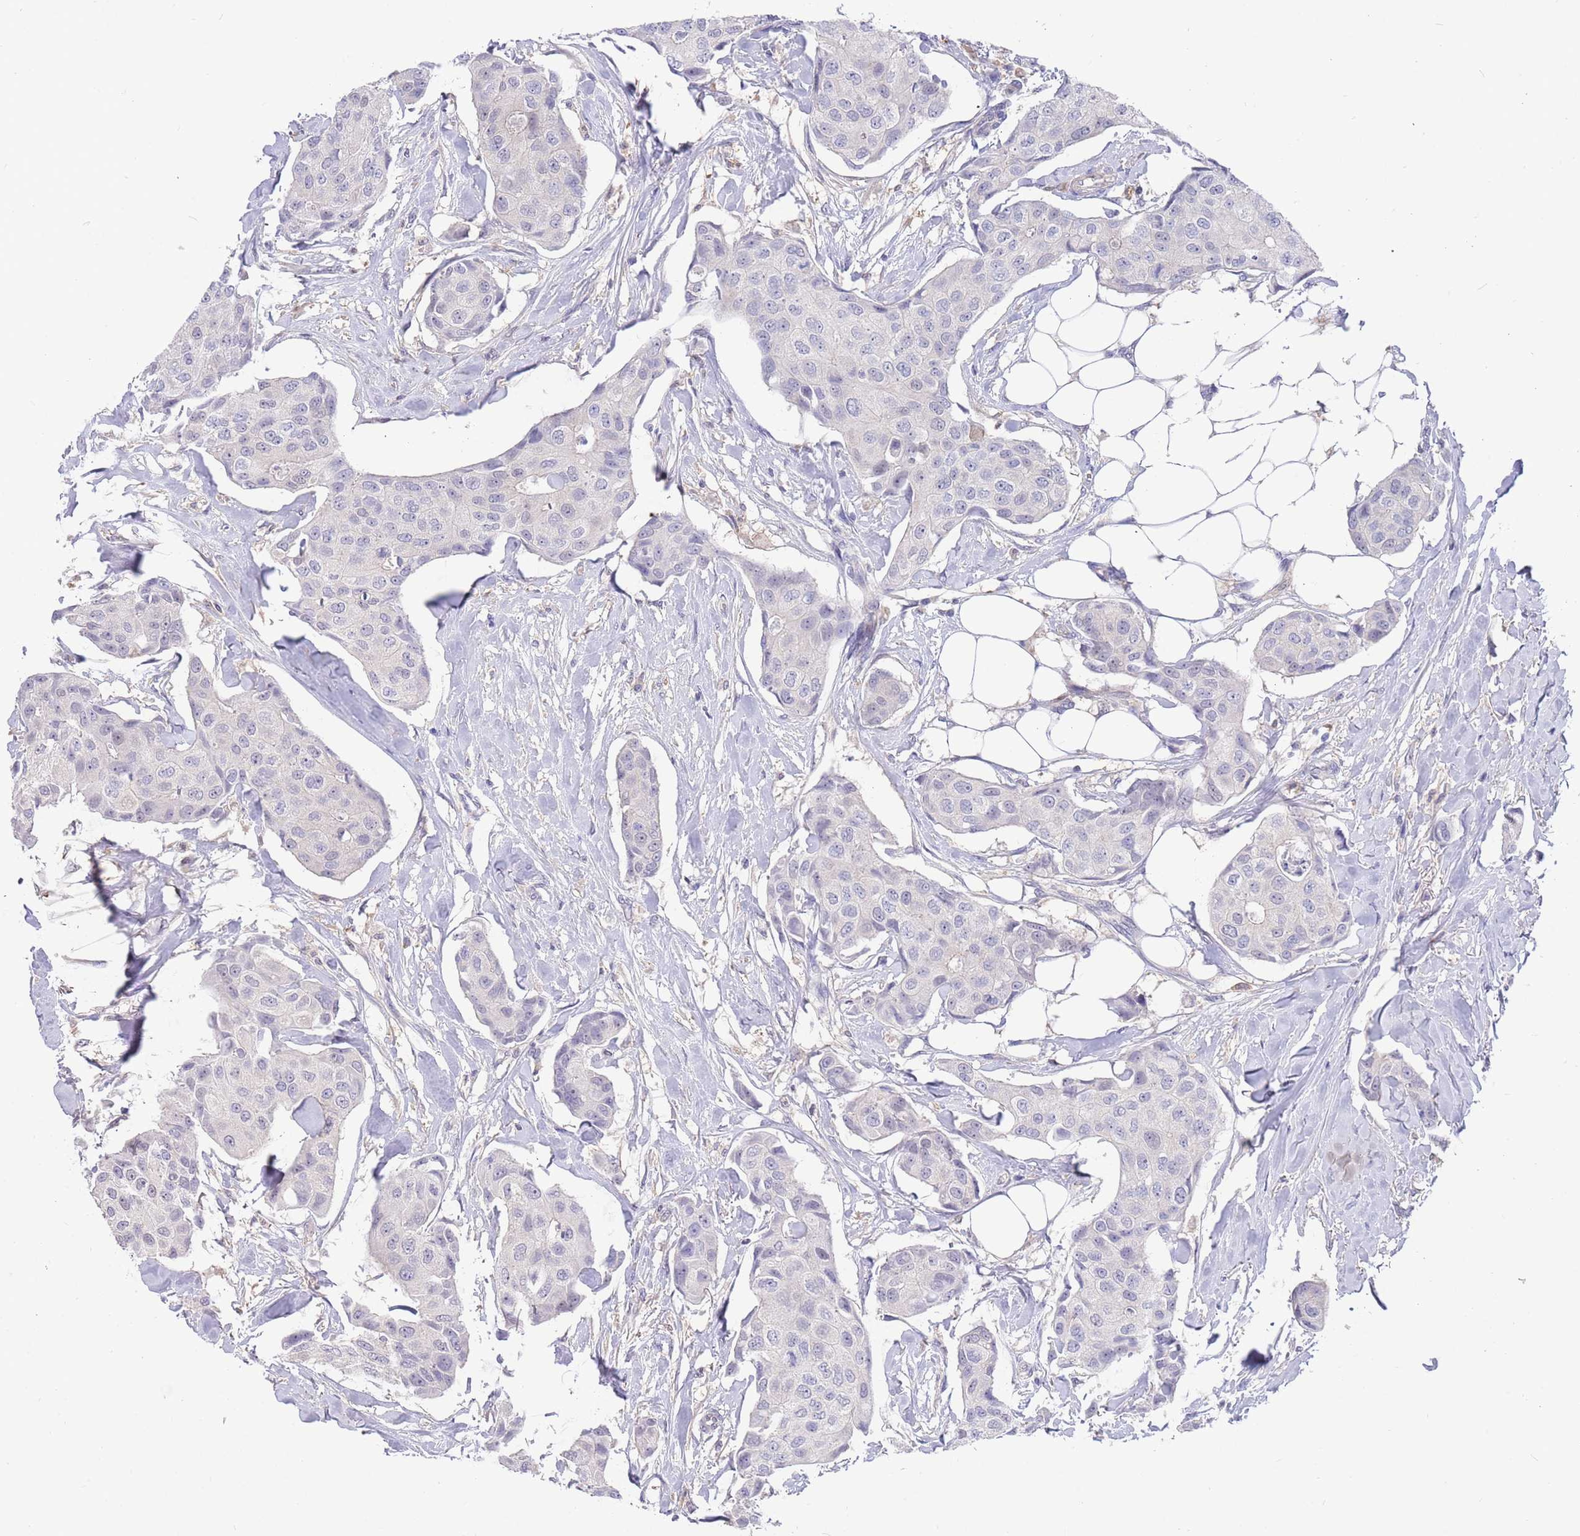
{"staining": {"intensity": "negative", "quantity": "none", "location": "none"}, "tissue": "breast cancer", "cell_type": "Tumor cells", "image_type": "cancer", "snomed": [{"axis": "morphology", "description": "Duct carcinoma"}, {"axis": "topography", "description": "Breast"}, {"axis": "topography", "description": "Lymph node"}], "caption": "The photomicrograph exhibits no significant staining in tumor cells of intraductal carcinoma (breast).", "gene": "AP5S1", "patient": {"sex": "female", "age": 80}}